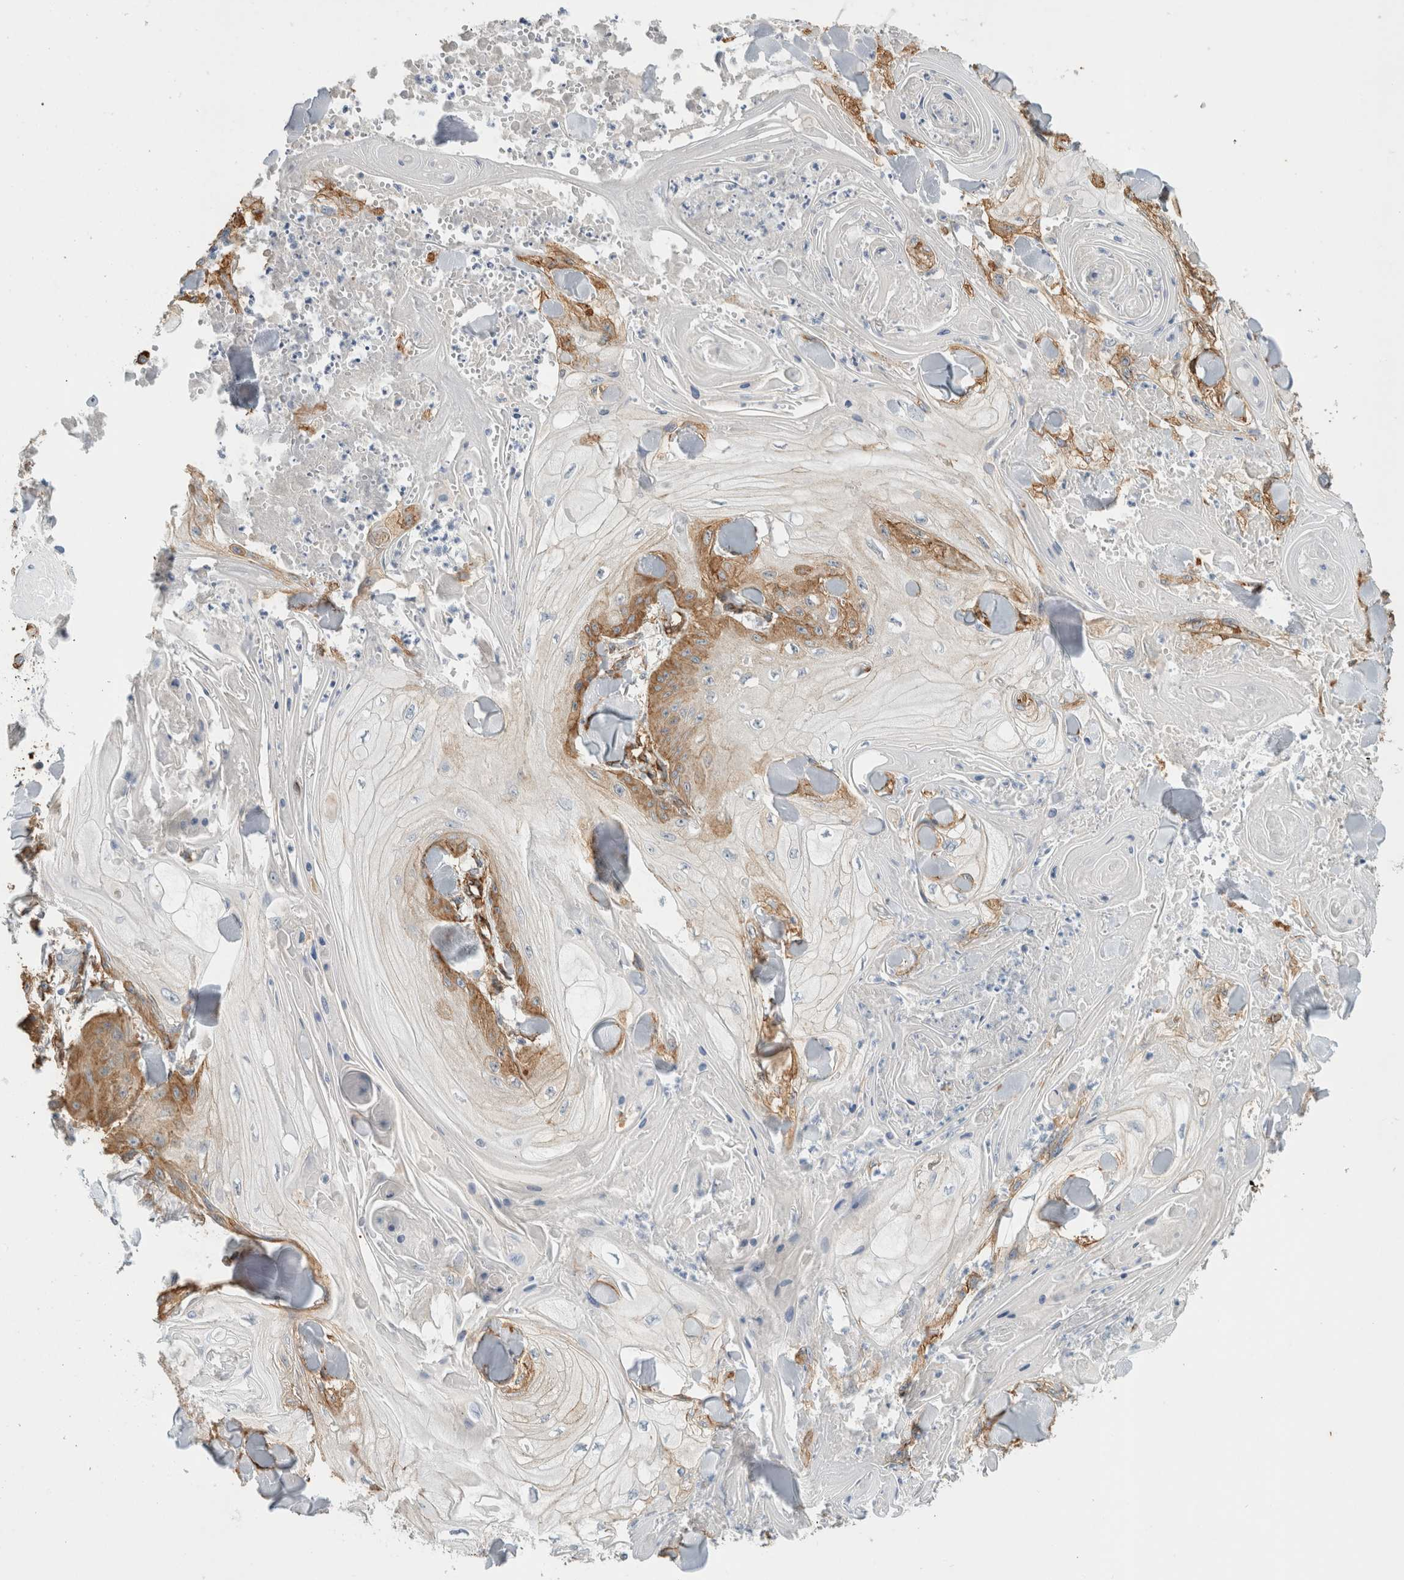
{"staining": {"intensity": "moderate", "quantity": "<25%", "location": "cytoplasmic/membranous"}, "tissue": "skin cancer", "cell_type": "Tumor cells", "image_type": "cancer", "snomed": [{"axis": "morphology", "description": "Squamous cell carcinoma, NOS"}, {"axis": "topography", "description": "Skin"}], "caption": "Moderate cytoplasmic/membranous protein positivity is appreciated in about <25% of tumor cells in skin cancer.", "gene": "JMJD4", "patient": {"sex": "male", "age": 74}}